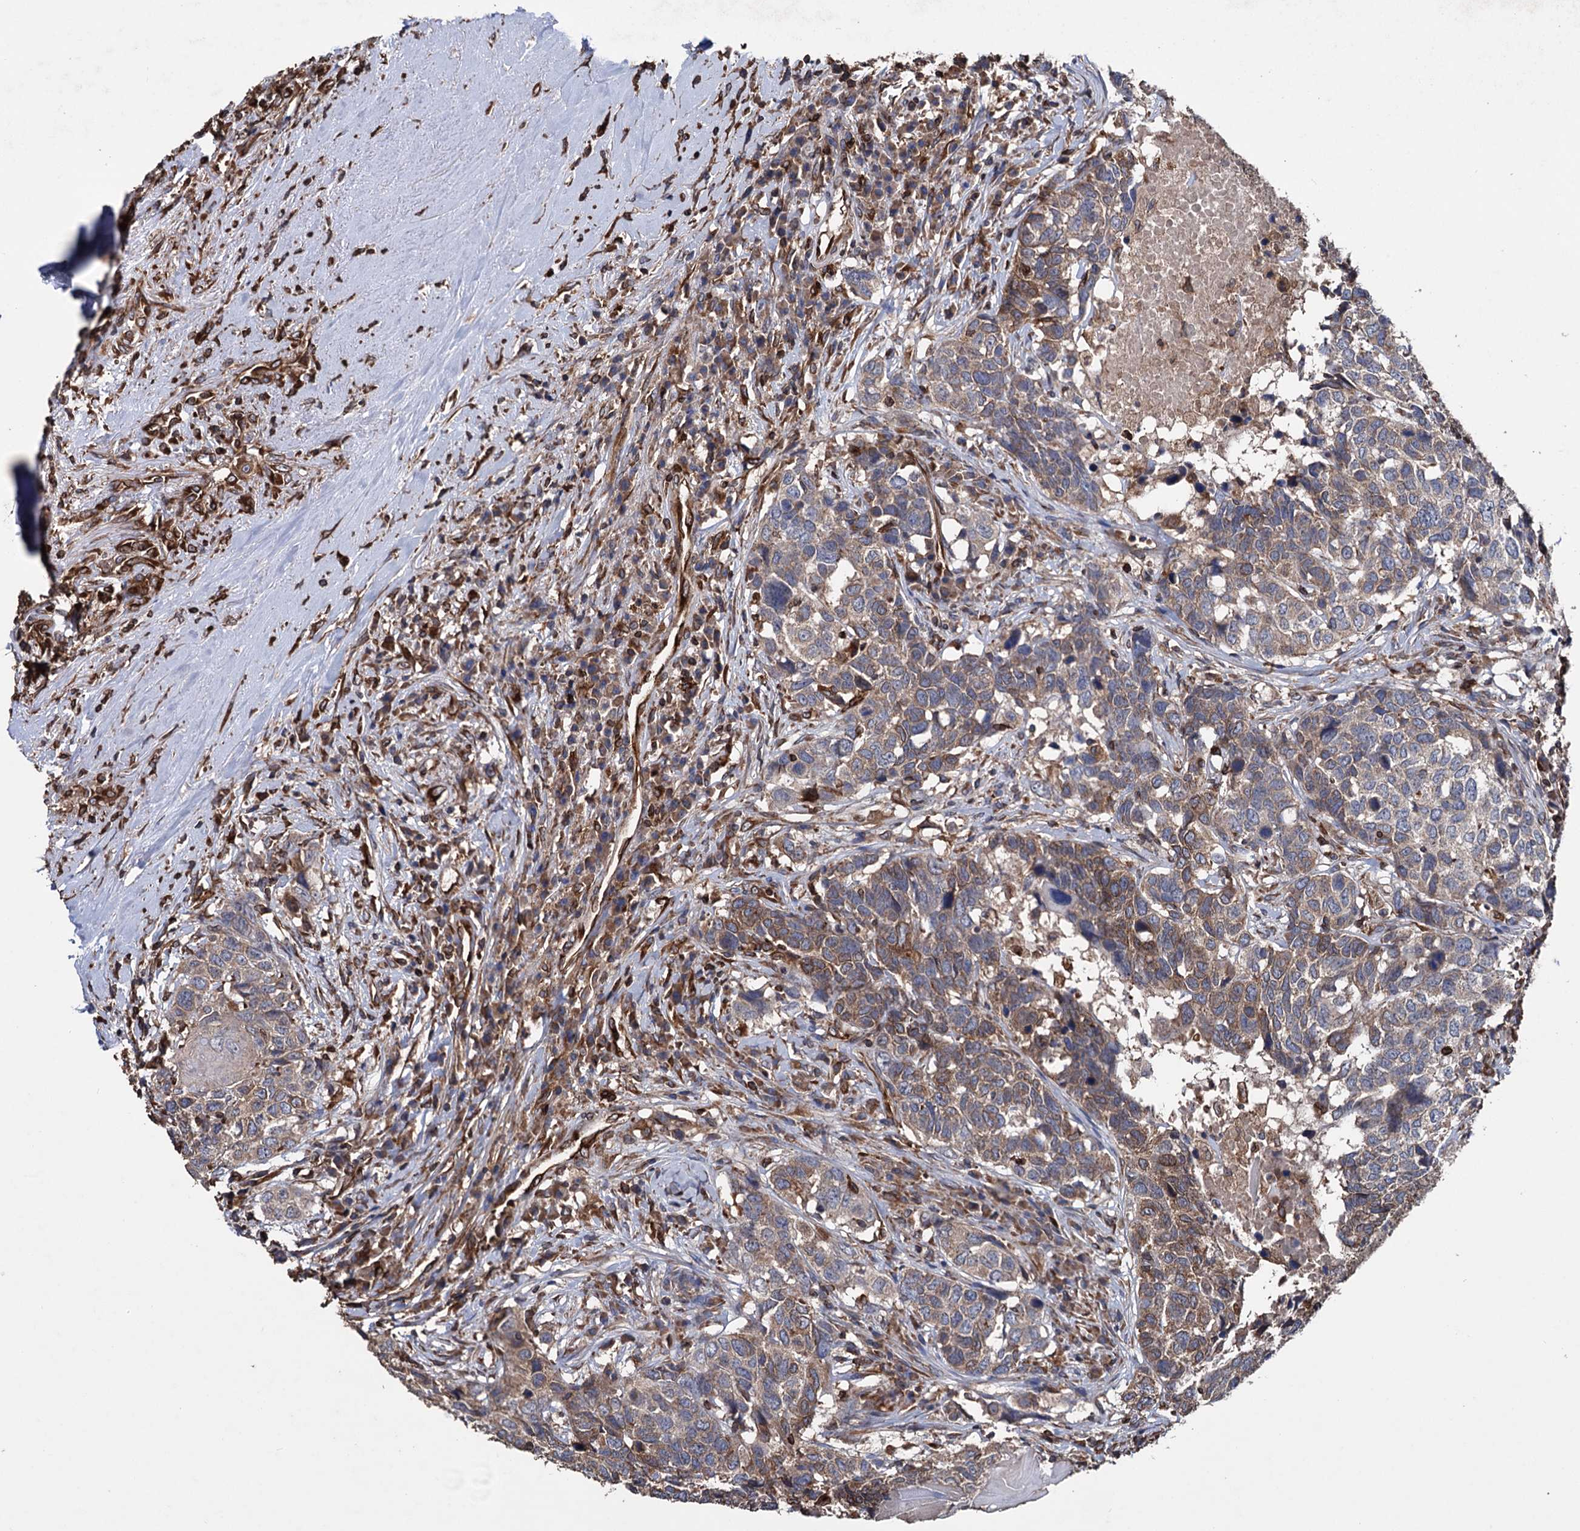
{"staining": {"intensity": "weak", "quantity": "<25%", "location": "cytoplasmic/membranous"}, "tissue": "head and neck cancer", "cell_type": "Tumor cells", "image_type": "cancer", "snomed": [{"axis": "morphology", "description": "Squamous cell carcinoma, NOS"}, {"axis": "topography", "description": "Head-Neck"}], "caption": "Immunohistochemistry photomicrograph of human head and neck cancer stained for a protein (brown), which demonstrates no positivity in tumor cells.", "gene": "STING1", "patient": {"sex": "male", "age": 66}}